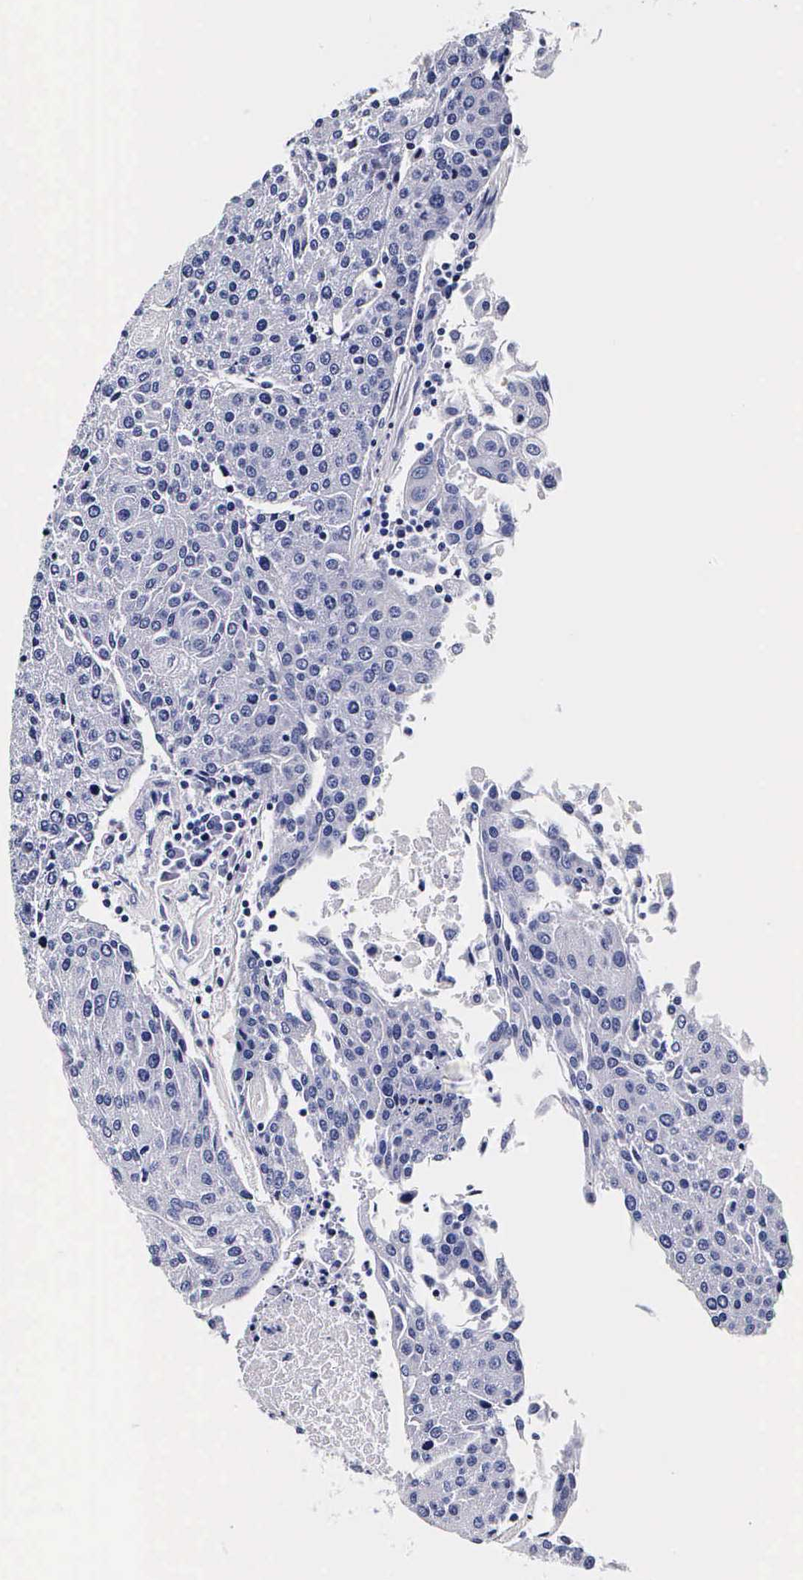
{"staining": {"intensity": "negative", "quantity": "none", "location": "none"}, "tissue": "urothelial cancer", "cell_type": "Tumor cells", "image_type": "cancer", "snomed": [{"axis": "morphology", "description": "Urothelial carcinoma, High grade"}, {"axis": "topography", "description": "Urinary bladder"}], "caption": "Tumor cells are negative for brown protein staining in urothelial cancer.", "gene": "IAPP", "patient": {"sex": "female", "age": 85}}